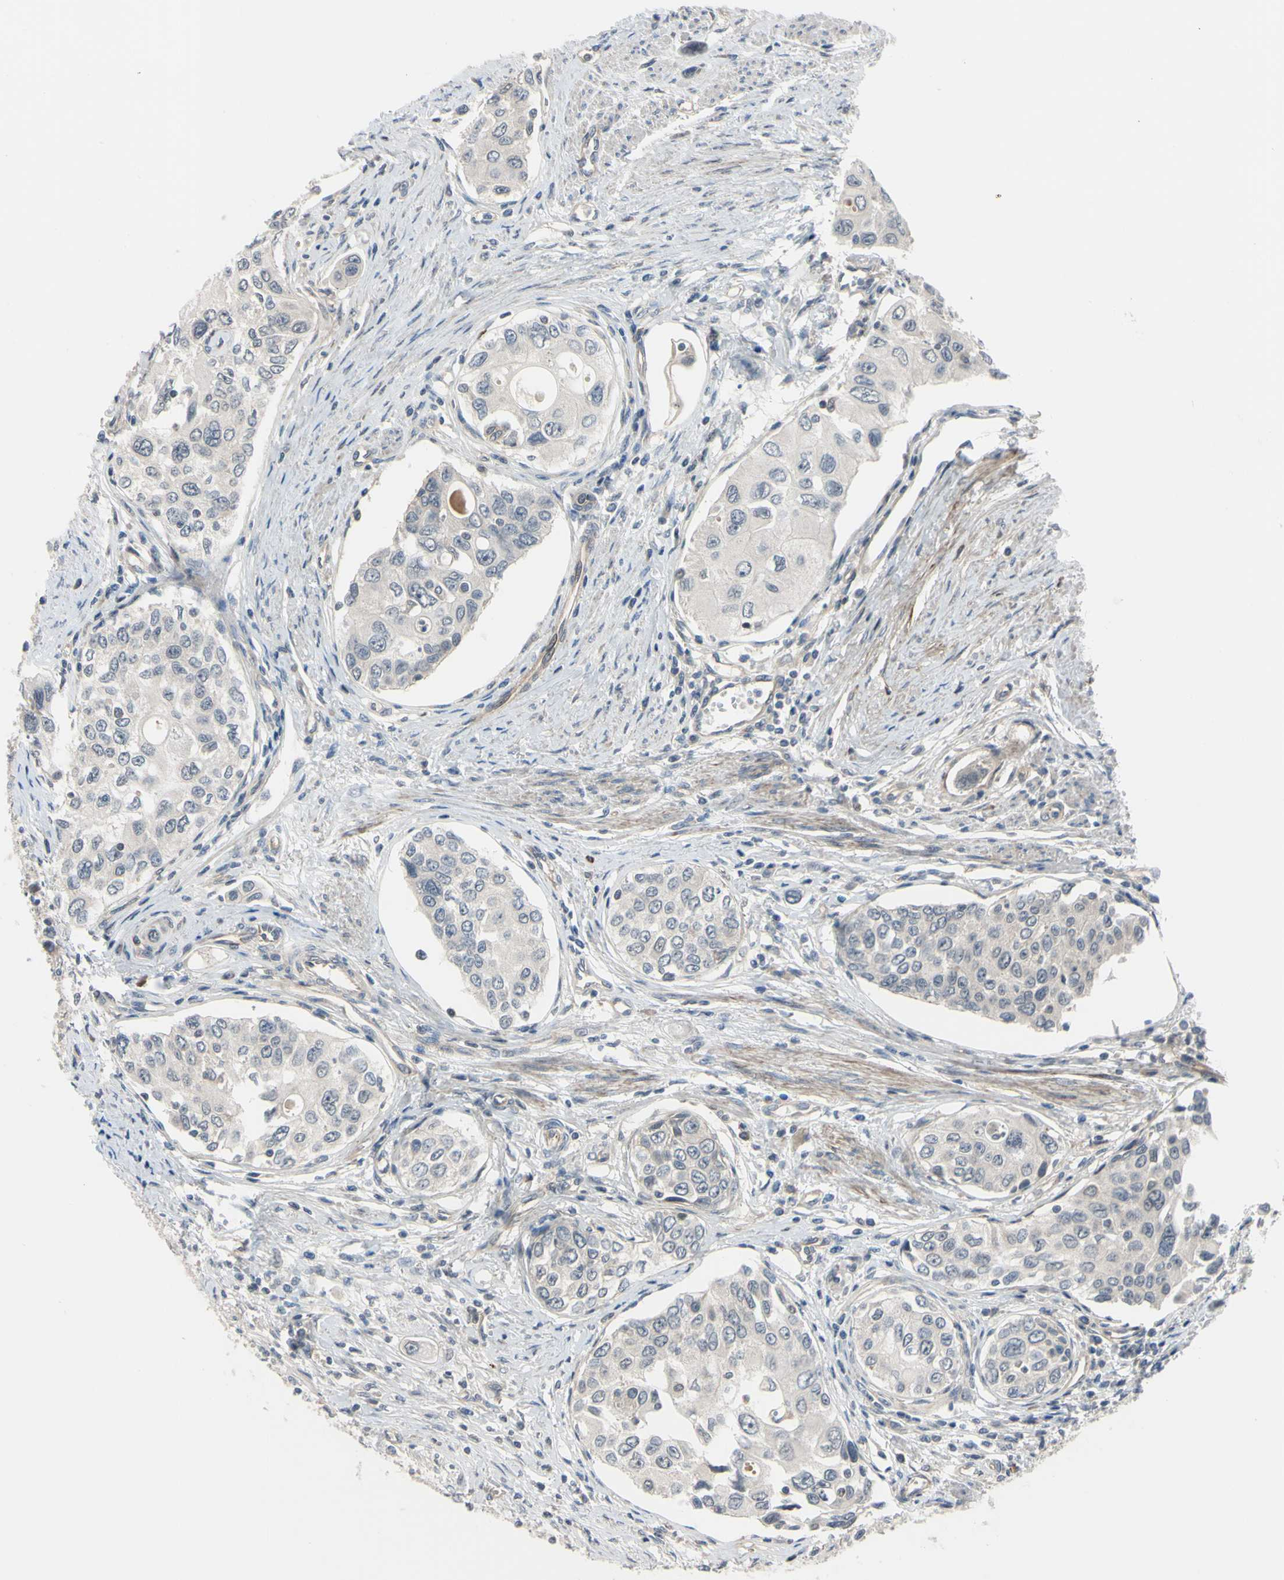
{"staining": {"intensity": "negative", "quantity": "none", "location": "none"}, "tissue": "urothelial cancer", "cell_type": "Tumor cells", "image_type": "cancer", "snomed": [{"axis": "morphology", "description": "Urothelial carcinoma, High grade"}, {"axis": "topography", "description": "Urinary bladder"}], "caption": "Immunohistochemistry micrograph of urothelial cancer stained for a protein (brown), which displays no staining in tumor cells.", "gene": "COMMD9", "patient": {"sex": "female", "age": 56}}